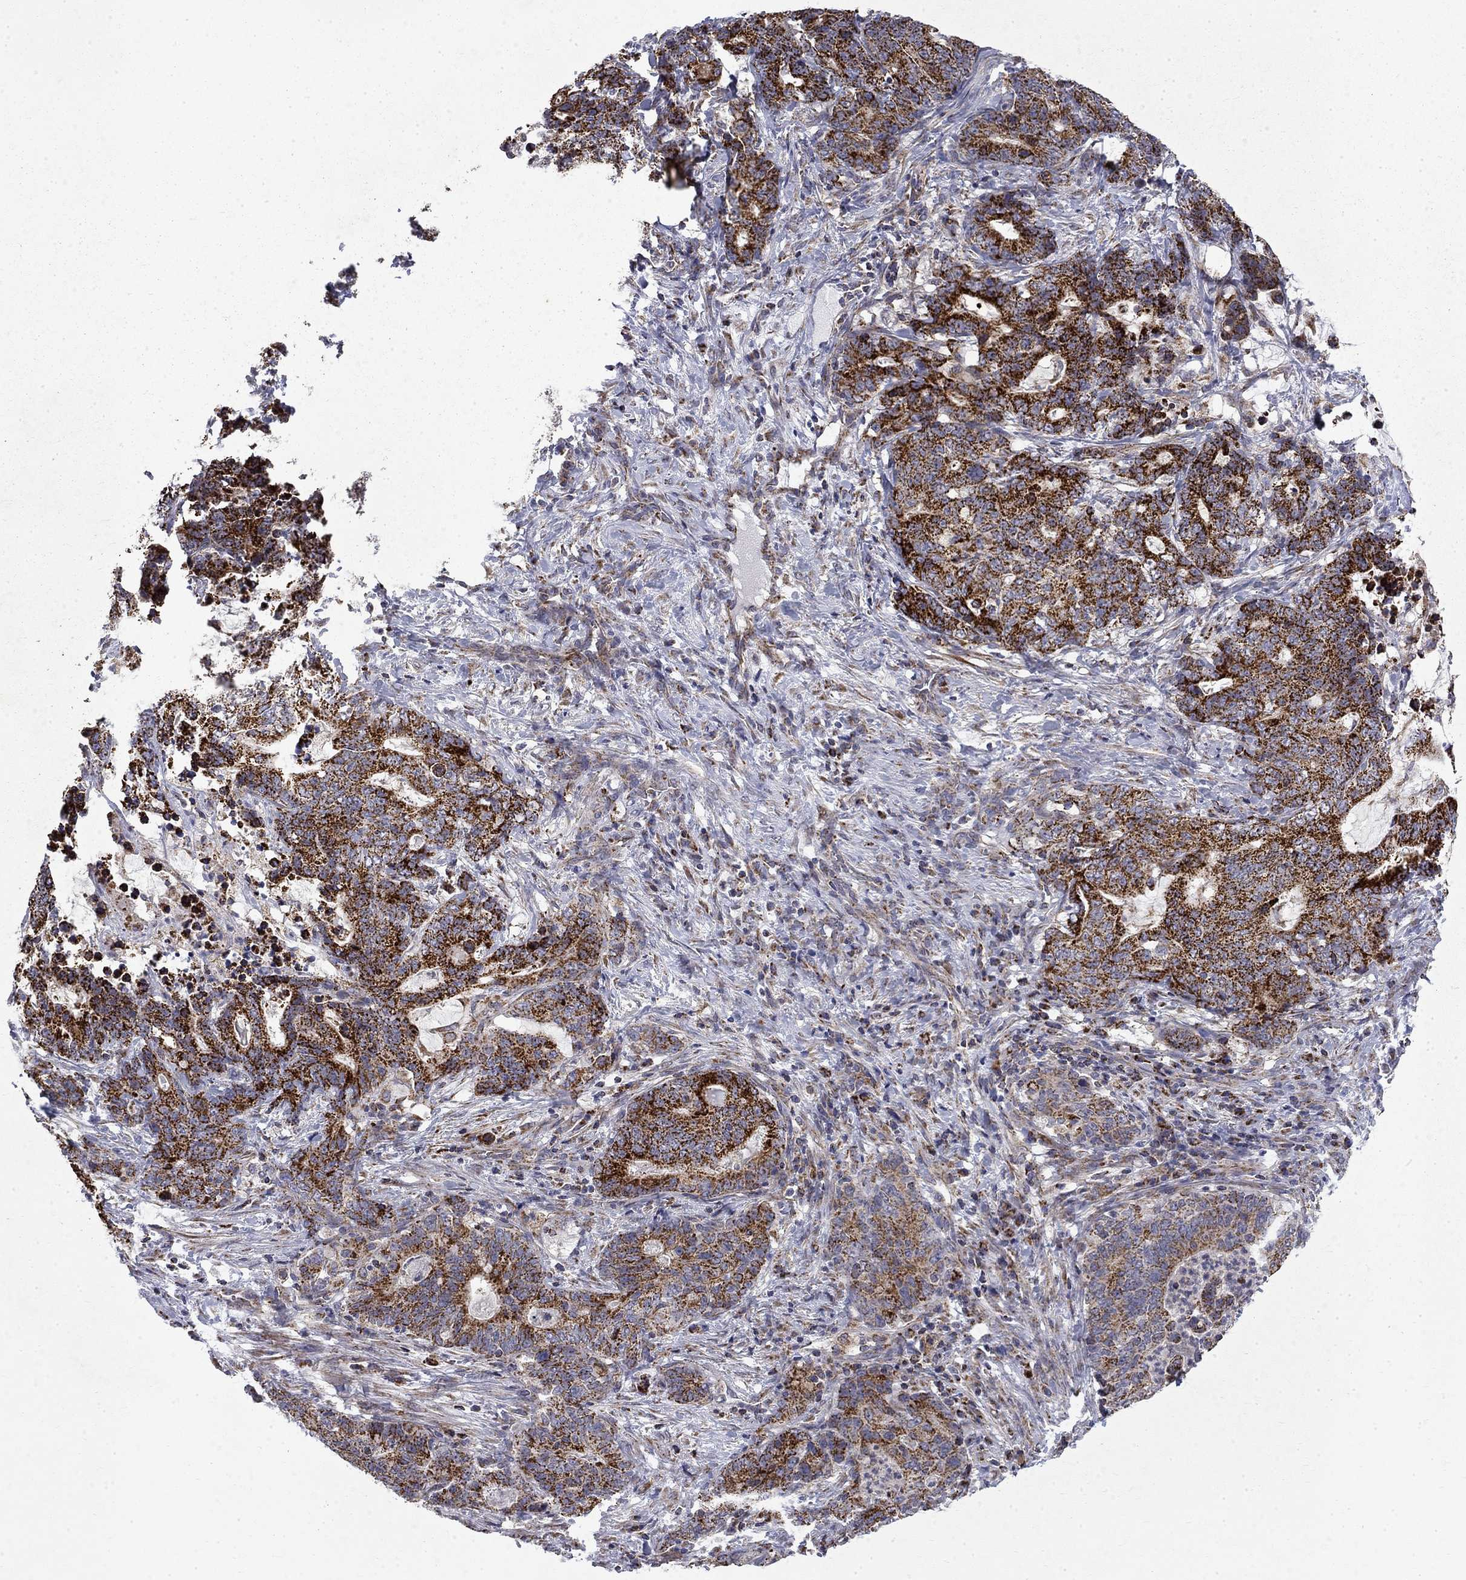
{"staining": {"intensity": "strong", "quantity": ">75%", "location": "cytoplasmic/membranous"}, "tissue": "stomach cancer", "cell_type": "Tumor cells", "image_type": "cancer", "snomed": [{"axis": "morphology", "description": "Normal tissue, NOS"}, {"axis": "morphology", "description": "Adenocarcinoma, NOS"}, {"axis": "topography", "description": "Stomach"}], "caption": "Tumor cells demonstrate strong cytoplasmic/membranous expression in approximately >75% of cells in adenocarcinoma (stomach).", "gene": "PCBP3", "patient": {"sex": "female", "age": 64}}